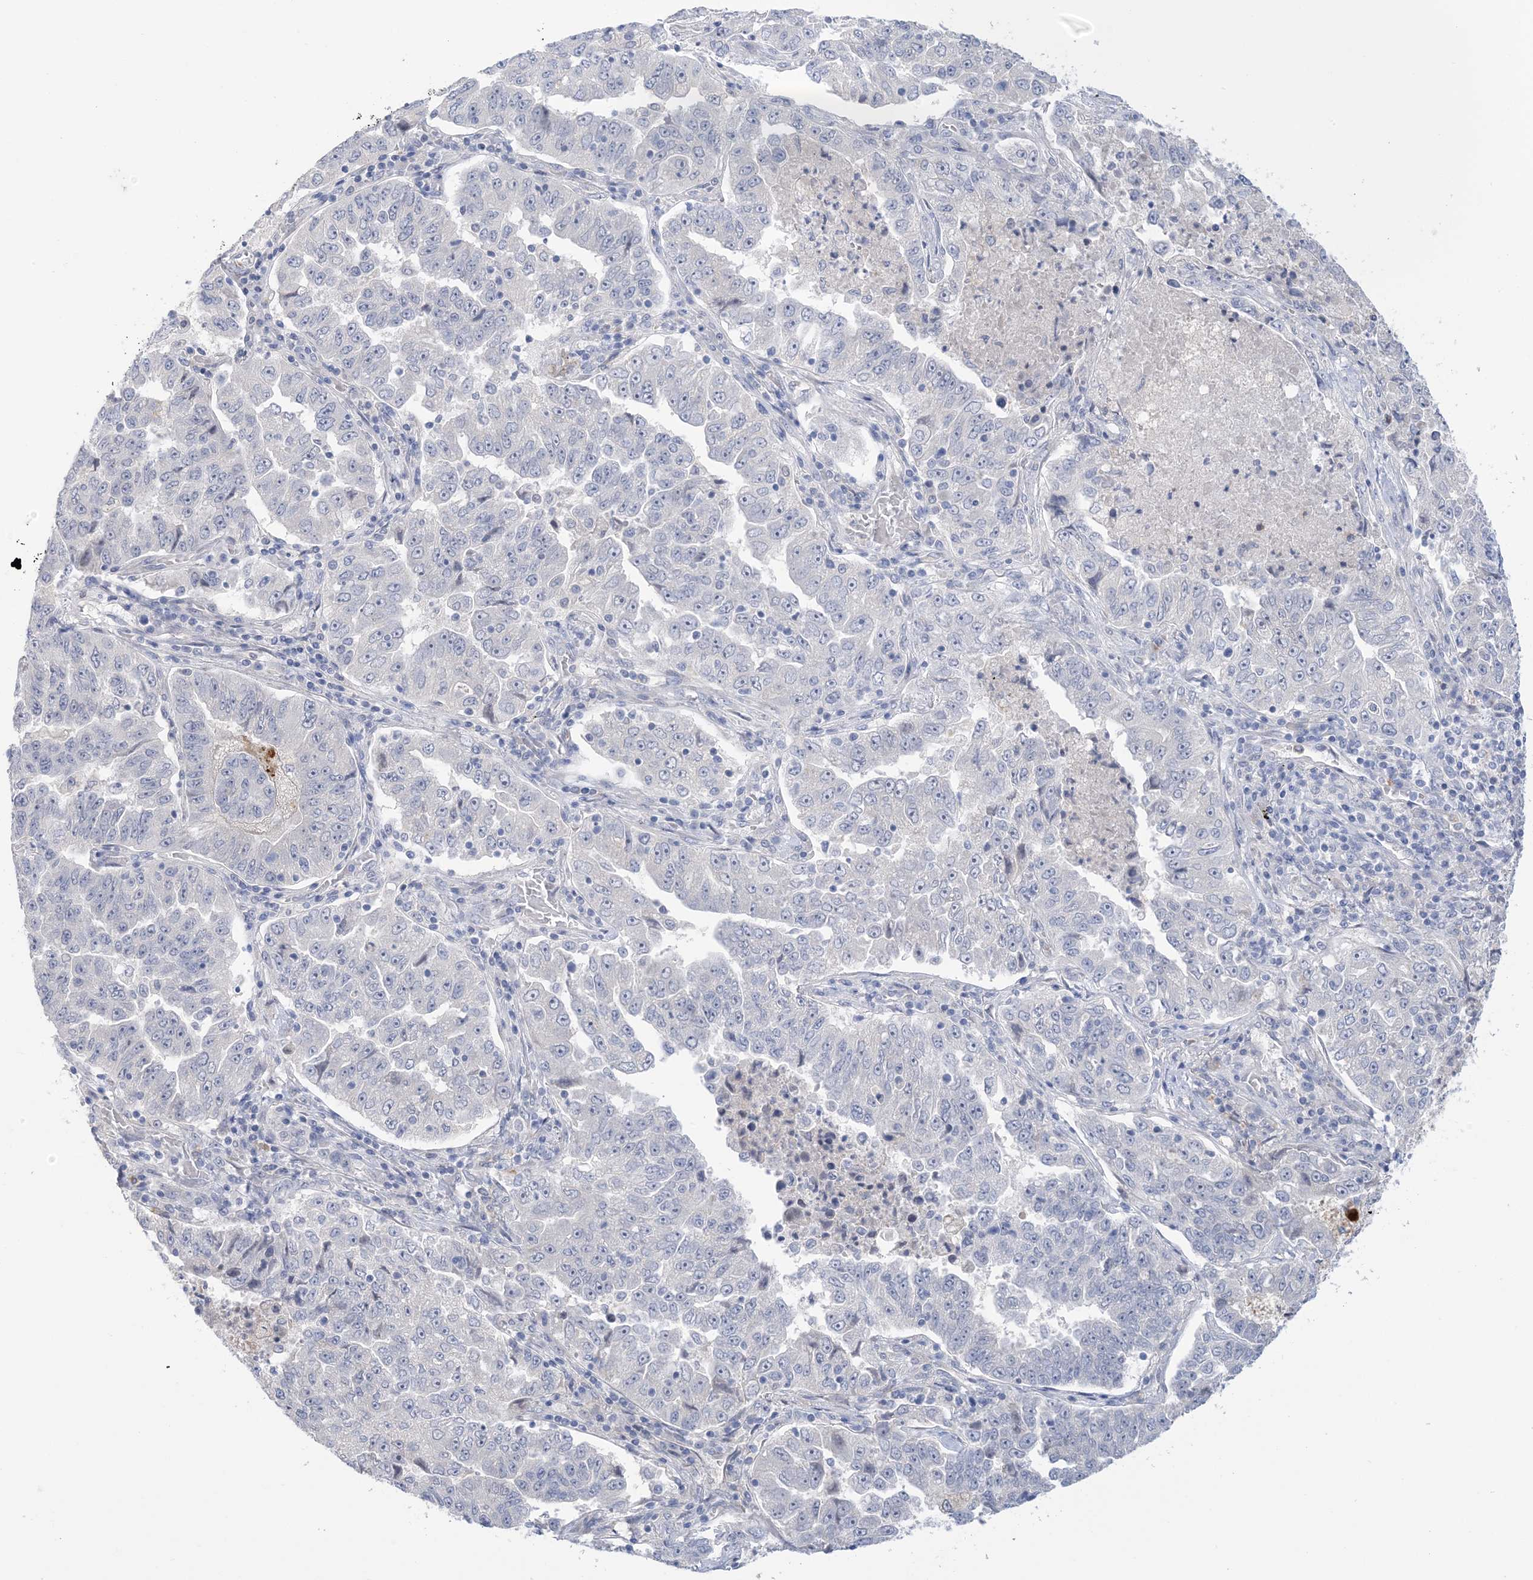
{"staining": {"intensity": "negative", "quantity": "none", "location": "none"}, "tissue": "lung cancer", "cell_type": "Tumor cells", "image_type": "cancer", "snomed": [{"axis": "morphology", "description": "Adenocarcinoma, NOS"}, {"axis": "topography", "description": "Lung"}], "caption": "A high-resolution image shows immunohistochemistry staining of adenocarcinoma (lung), which reveals no significant expression in tumor cells.", "gene": "TTYH1", "patient": {"sex": "female", "age": 51}}